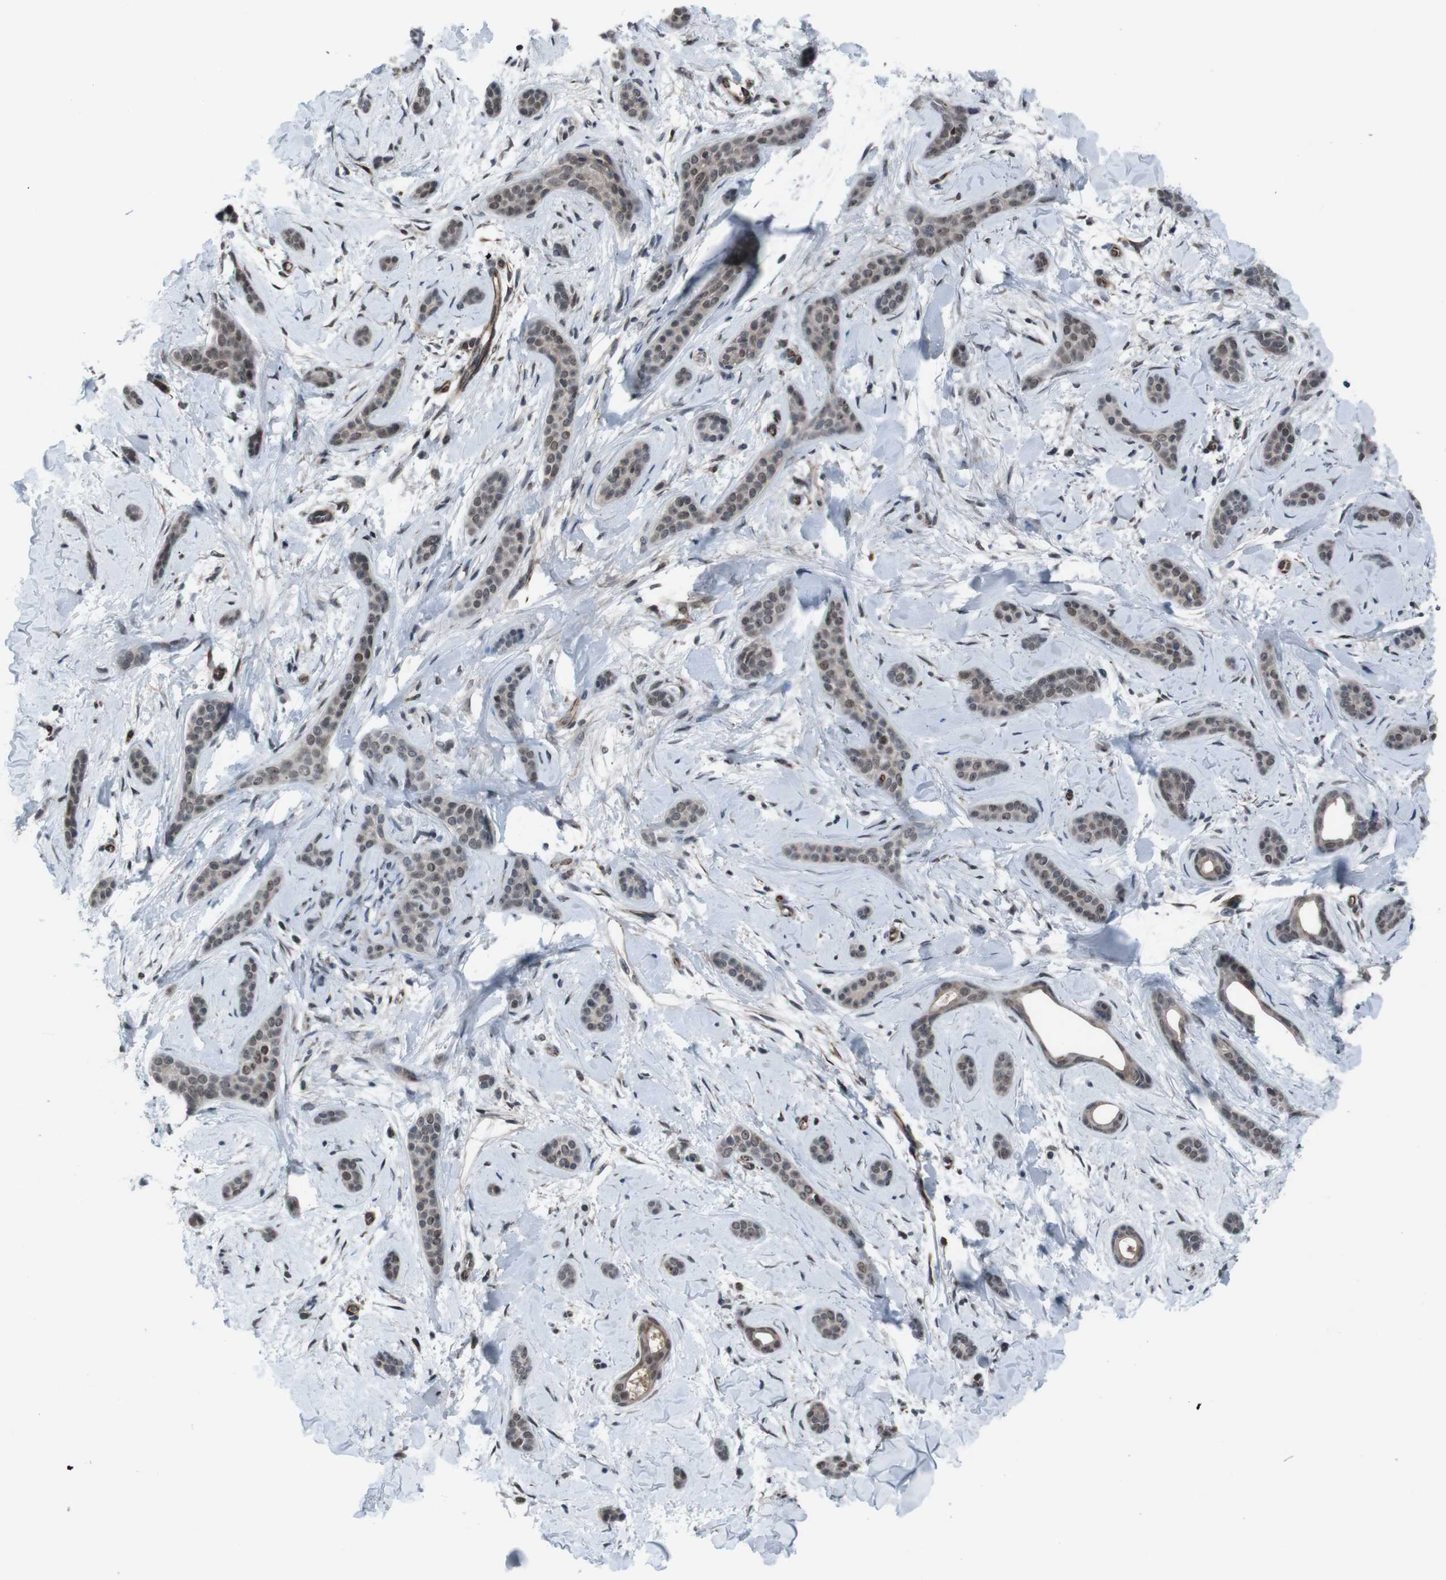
{"staining": {"intensity": "moderate", "quantity": ">75%", "location": "nuclear"}, "tissue": "skin cancer", "cell_type": "Tumor cells", "image_type": "cancer", "snomed": [{"axis": "morphology", "description": "Basal cell carcinoma"}, {"axis": "morphology", "description": "Adnexal tumor, benign"}, {"axis": "topography", "description": "Skin"}], "caption": "Brown immunohistochemical staining in skin cancer (basal cell carcinoma) displays moderate nuclear expression in about >75% of tumor cells.", "gene": "SS18L1", "patient": {"sex": "female", "age": 42}}